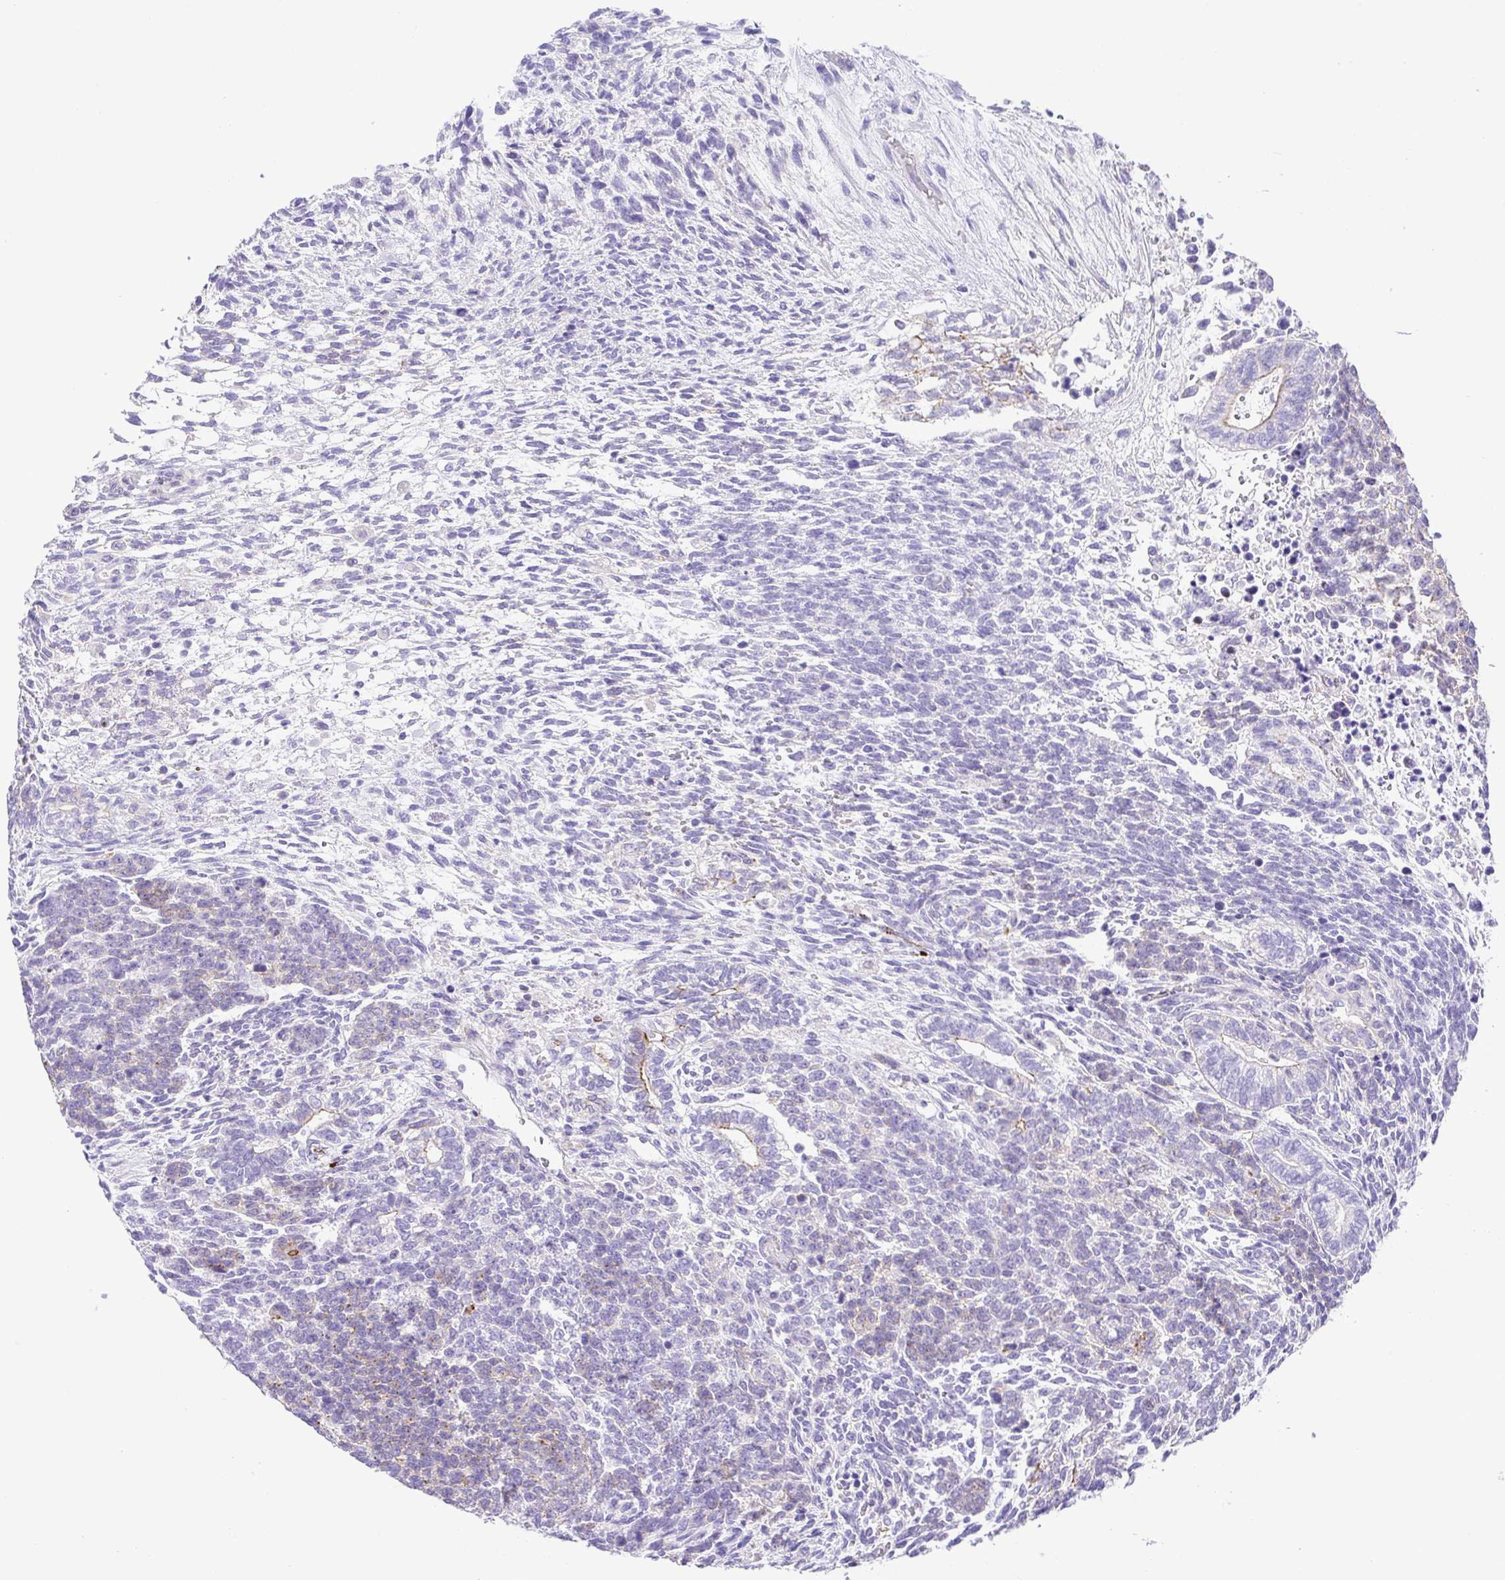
{"staining": {"intensity": "negative", "quantity": "none", "location": "none"}, "tissue": "testis cancer", "cell_type": "Tumor cells", "image_type": "cancer", "snomed": [{"axis": "morphology", "description": "Carcinoma, Embryonal, NOS"}, {"axis": "topography", "description": "Testis"}], "caption": "The histopathology image demonstrates no significant staining in tumor cells of embryonal carcinoma (testis).", "gene": "GPR182", "patient": {"sex": "male", "age": 23}}